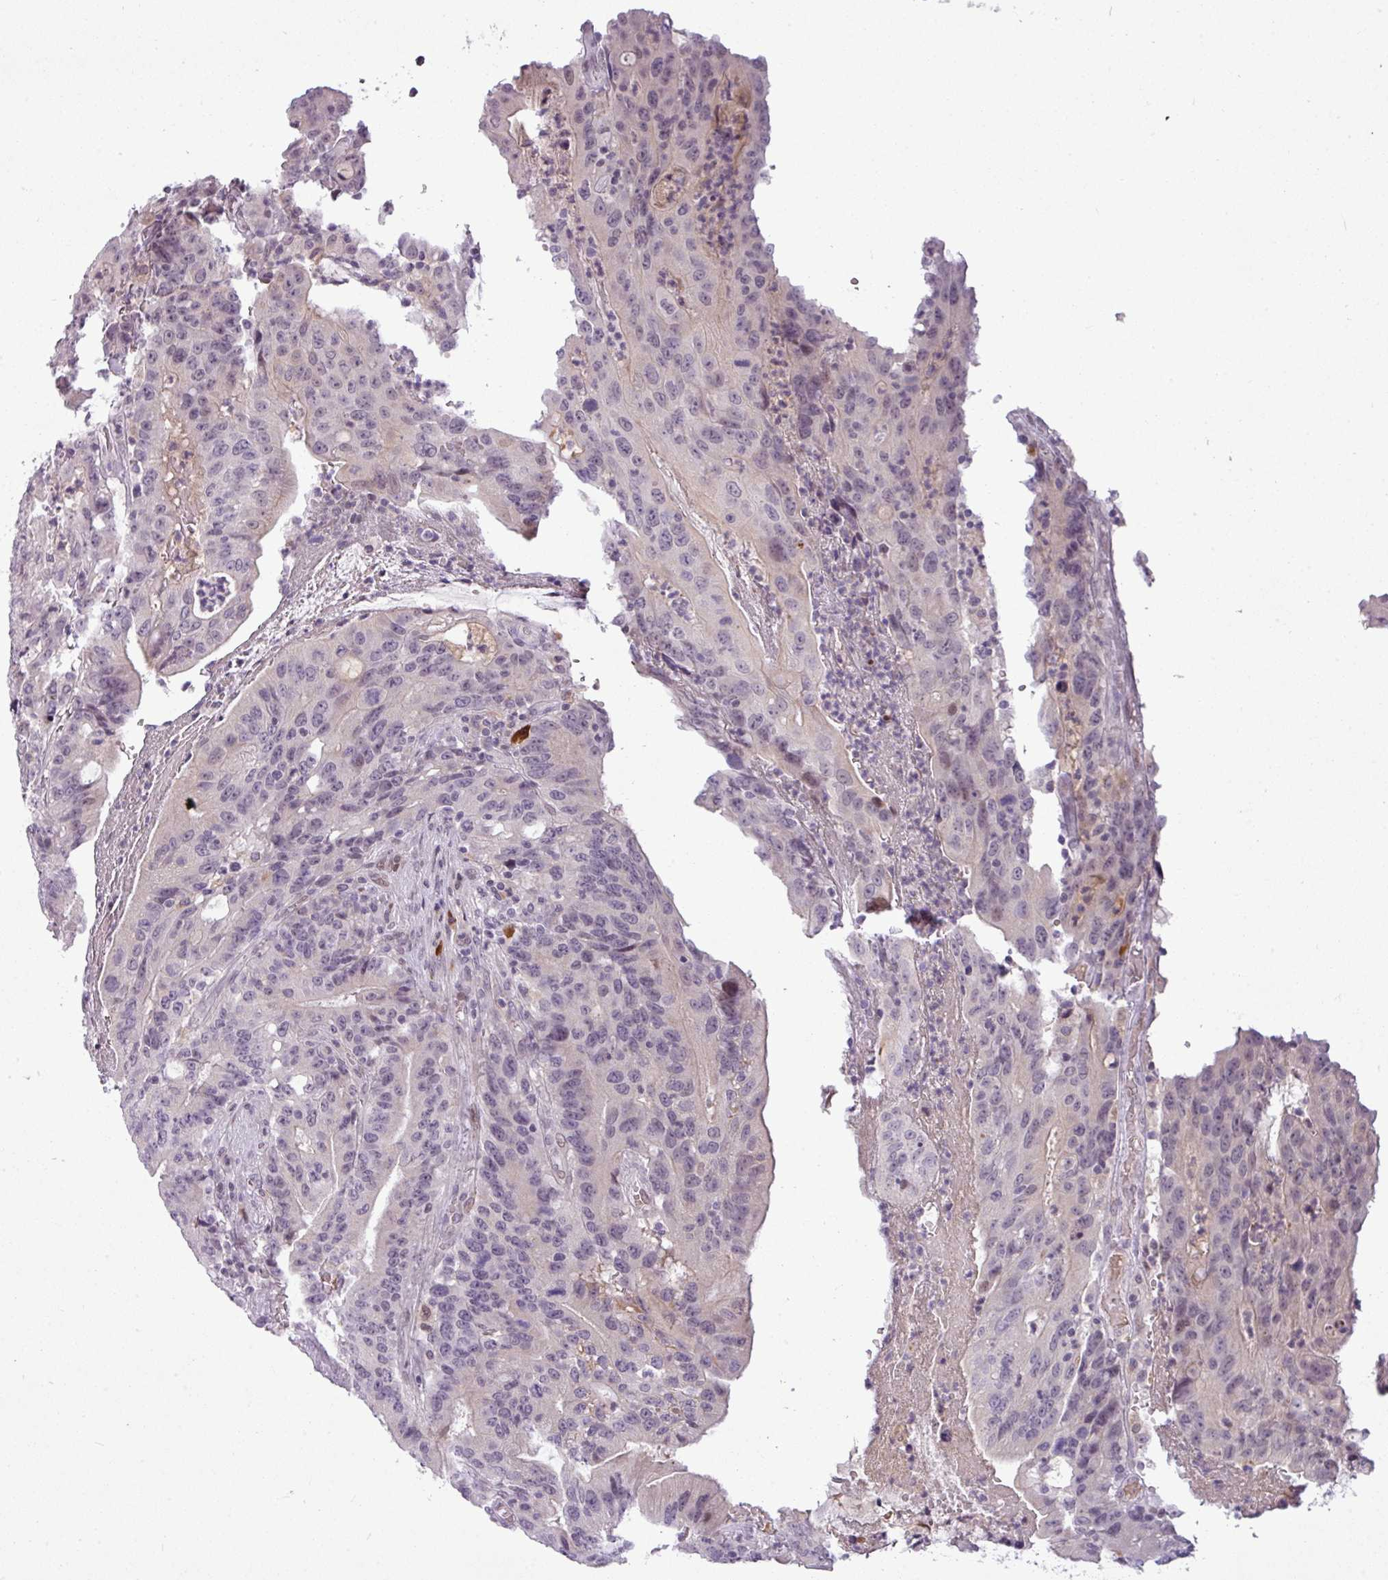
{"staining": {"intensity": "negative", "quantity": "none", "location": "none"}, "tissue": "colorectal cancer", "cell_type": "Tumor cells", "image_type": "cancer", "snomed": [{"axis": "morphology", "description": "Adenocarcinoma, NOS"}, {"axis": "topography", "description": "Colon"}], "caption": "Tumor cells show no significant positivity in adenocarcinoma (colorectal).", "gene": "SLC66A2", "patient": {"sex": "male", "age": 83}}